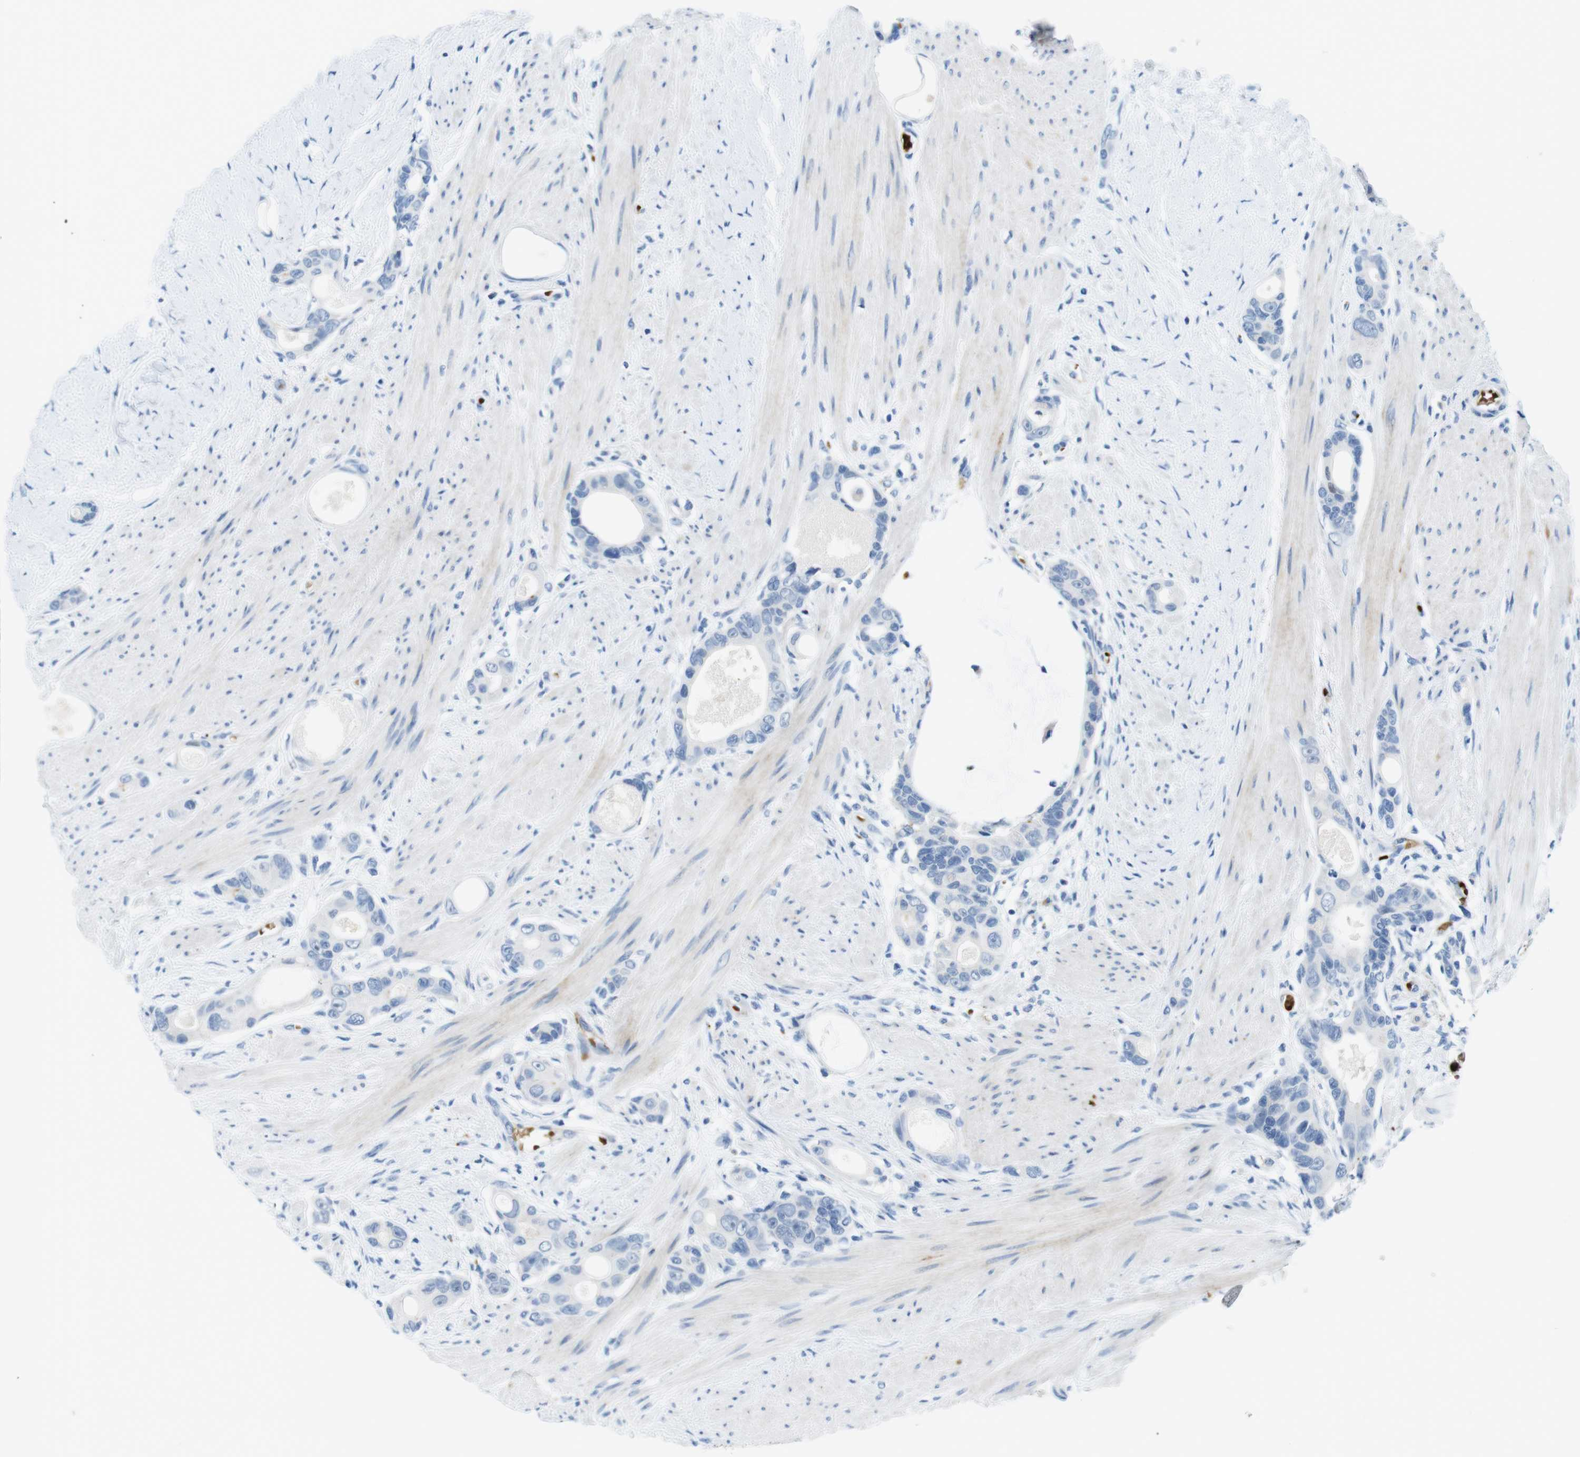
{"staining": {"intensity": "negative", "quantity": "none", "location": "none"}, "tissue": "colorectal cancer", "cell_type": "Tumor cells", "image_type": "cancer", "snomed": [{"axis": "morphology", "description": "Adenocarcinoma, NOS"}, {"axis": "topography", "description": "Rectum"}], "caption": "IHC photomicrograph of neoplastic tissue: human colorectal cancer (adenocarcinoma) stained with DAB (3,3'-diaminobenzidine) exhibits no significant protein positivity in tumor cells. (Brightfield microscopy of DAB IHC at high magnification).", "gene": "TFAP2C", "patient": {"sex": "male", "age": 51}}